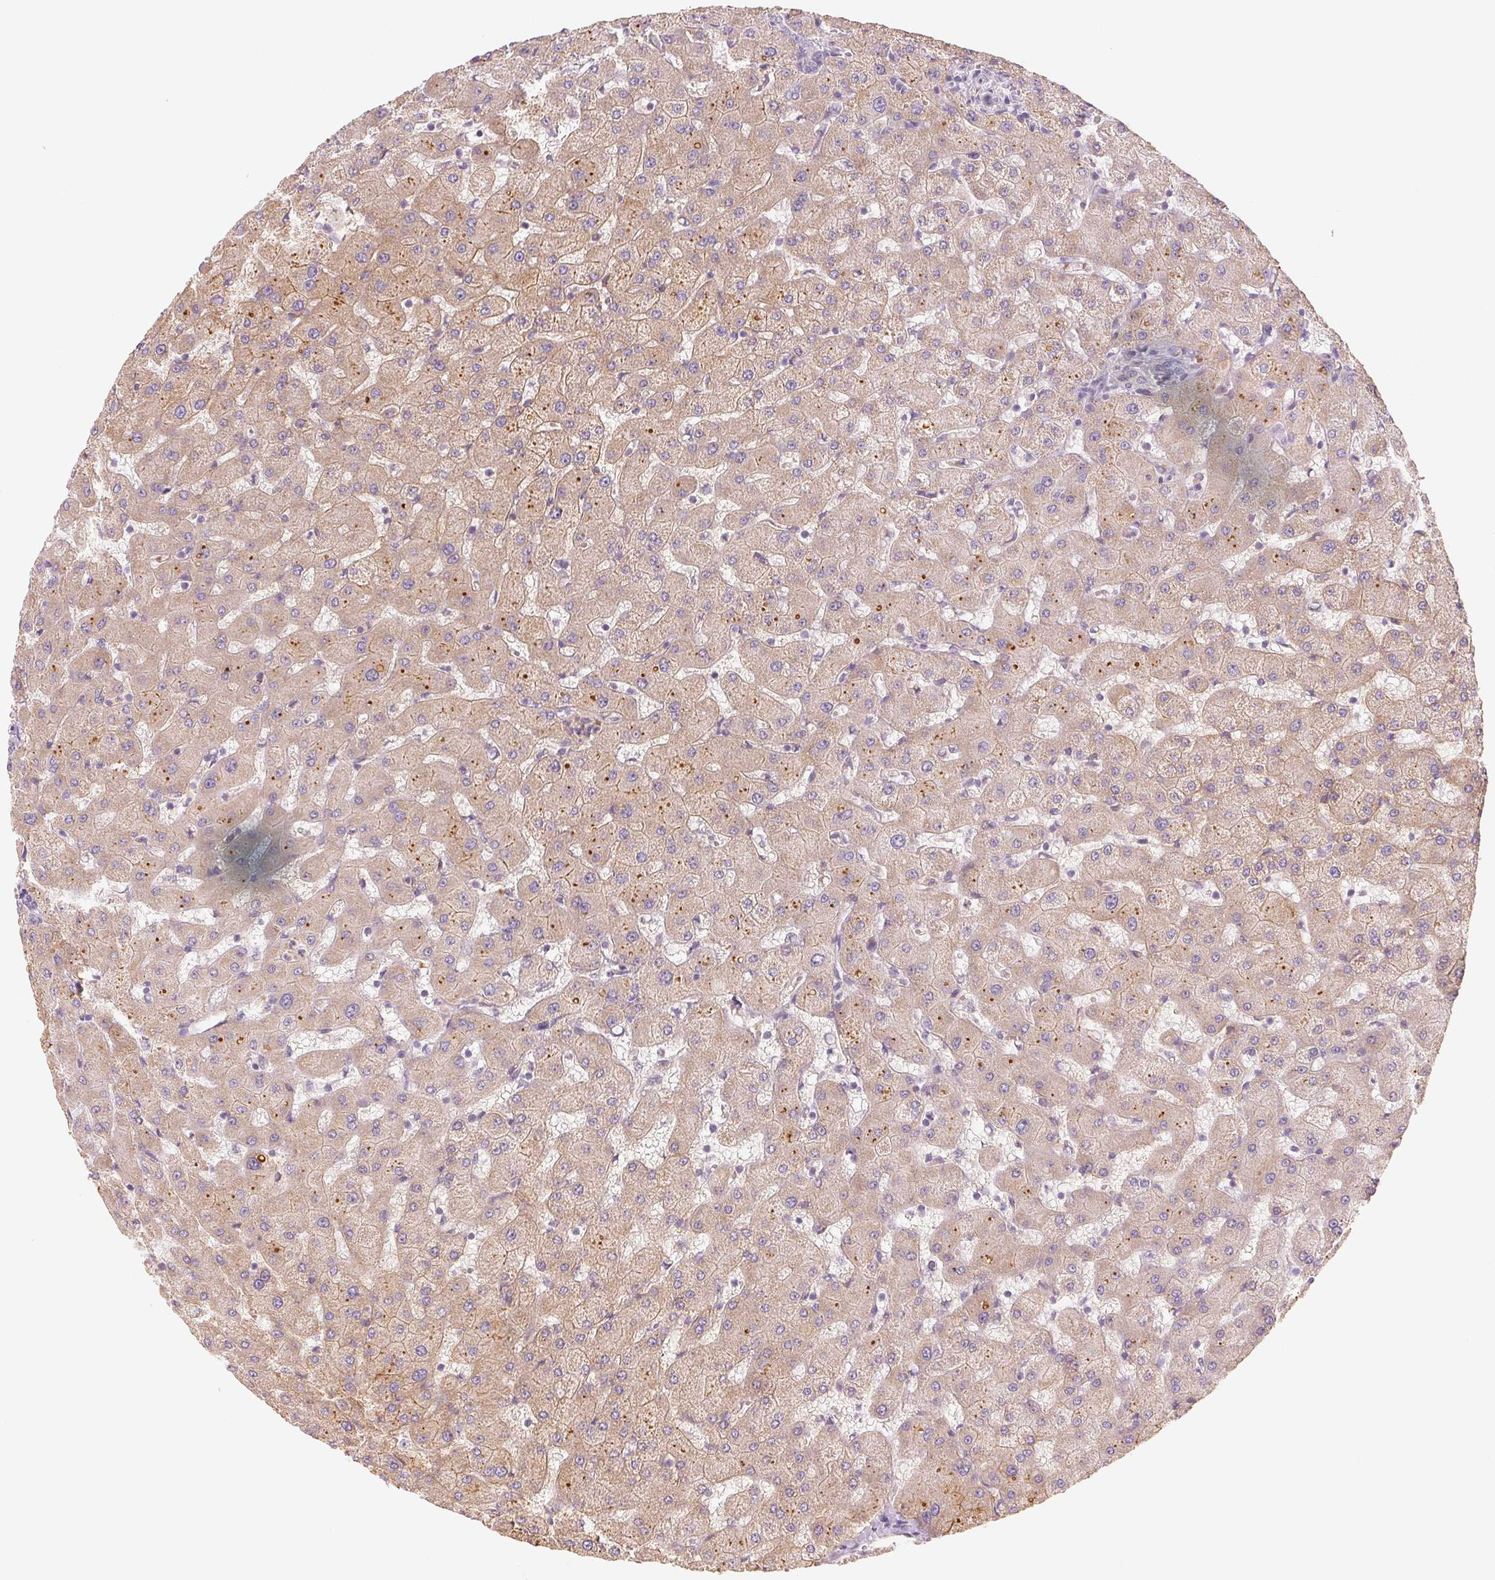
{"staining": {"intensity": "negative", "quantity": "none", "location": "none"}, "tissue": "liver", "cell_type": "Cholangiocytes", "image_type": "normal", "snomed": [{"axis": "morphology", "description": "Normal tissue, NOS"}, {"axis": "topography", "description": "Liver"}], "caption": "IHC micrograph of normal liver: liver stained with DAB (3,3'-diaminobenzidine) shows no significant protein positivity in cholangiocytes.", "gene": "RMDN2", "patient": {"sex": "female", "age": 63}}